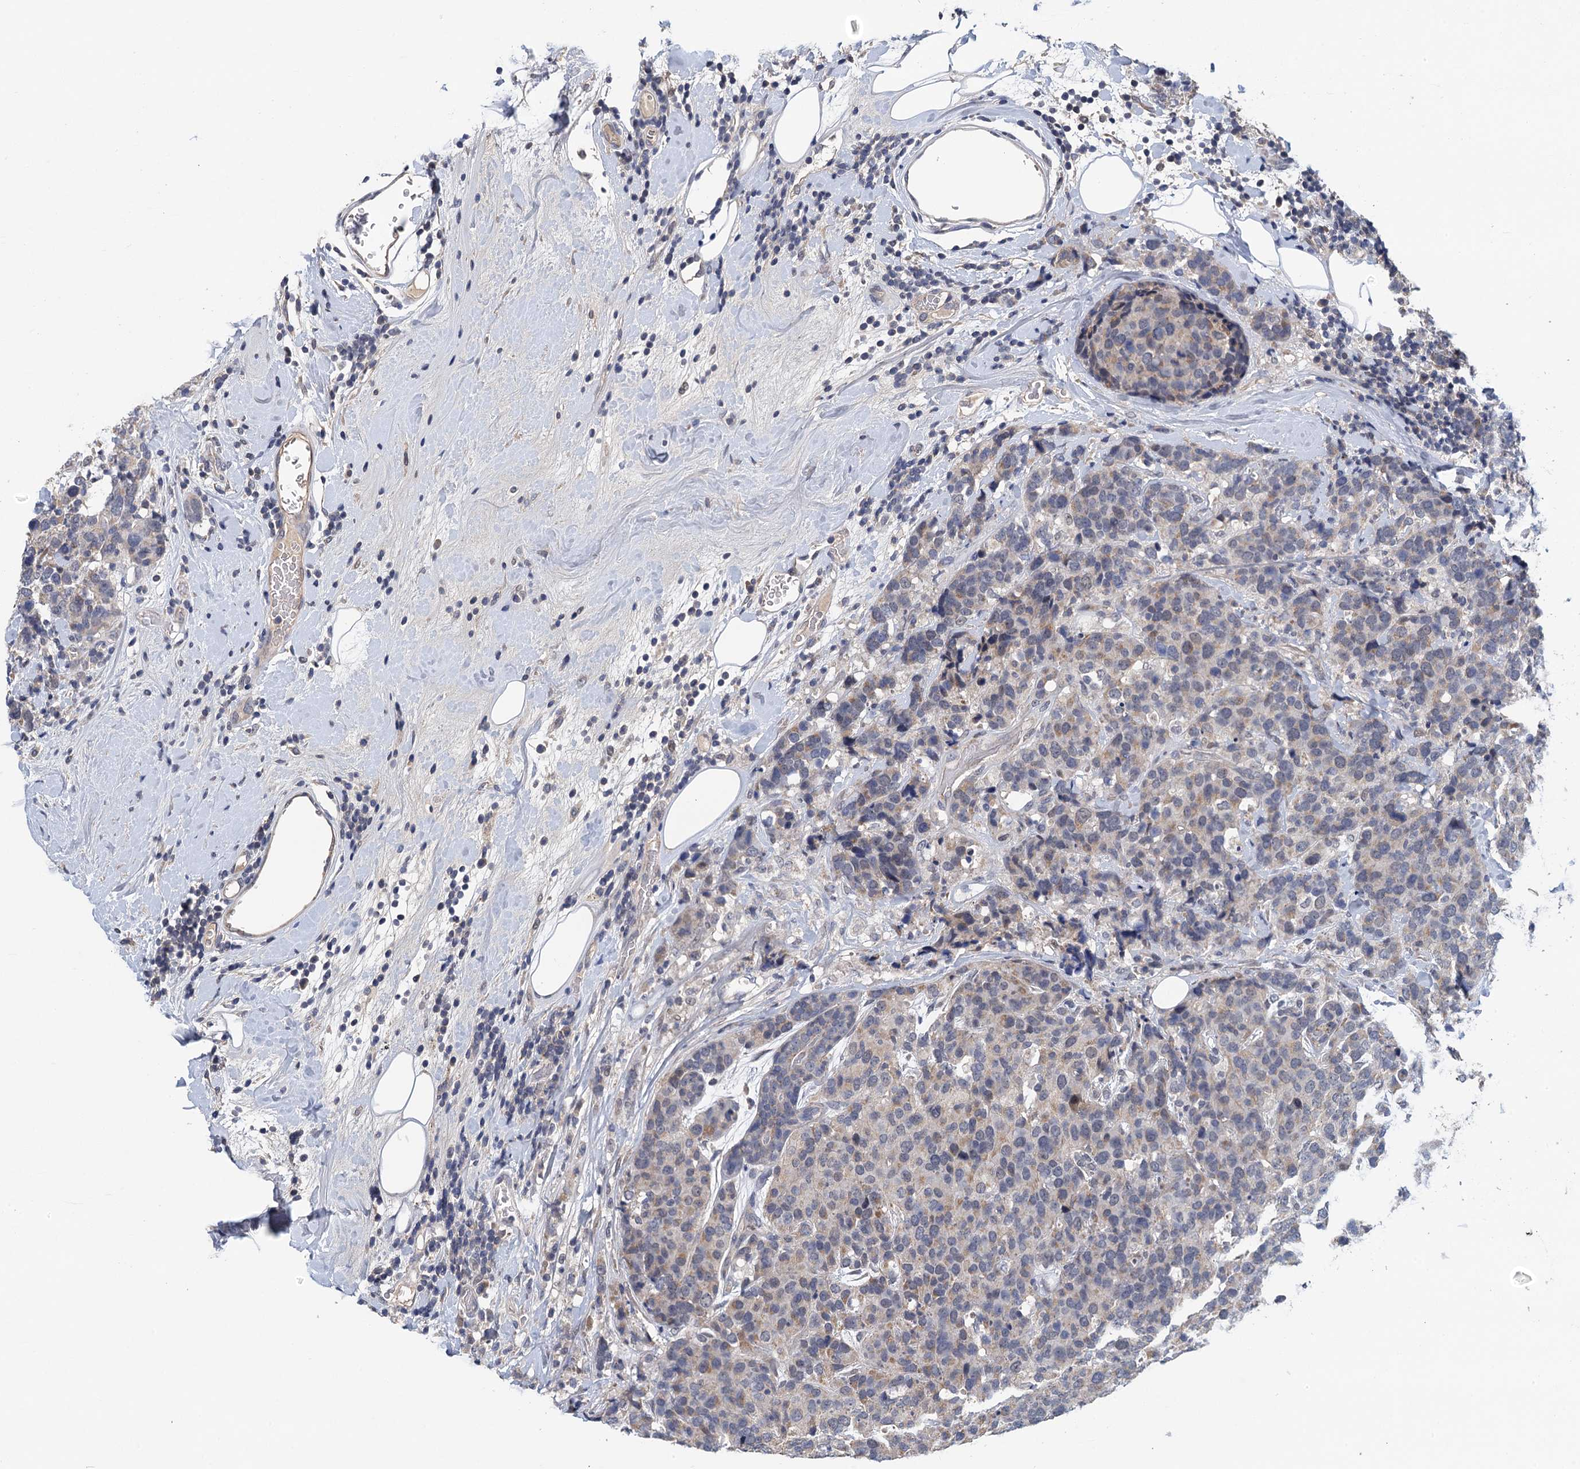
{"staining": {"intensity": "weak", "quantity": "<25%", "location": "cytoplasmic/membranous"}, "tissue": "breast cancer", "cell_type": "Tumor cells", "image_type": "cancer", "snomed": [{"axis": "morphology", "description": "Lobular carcinoma"}, {"axis": "topography", "description": "Breast"}], "caption": "Image shows no protein expression in tumor cells of breast lobular carcinoma tissue.", "gene": "MDM1", "patient": {"sex": "female", "age": 59}}